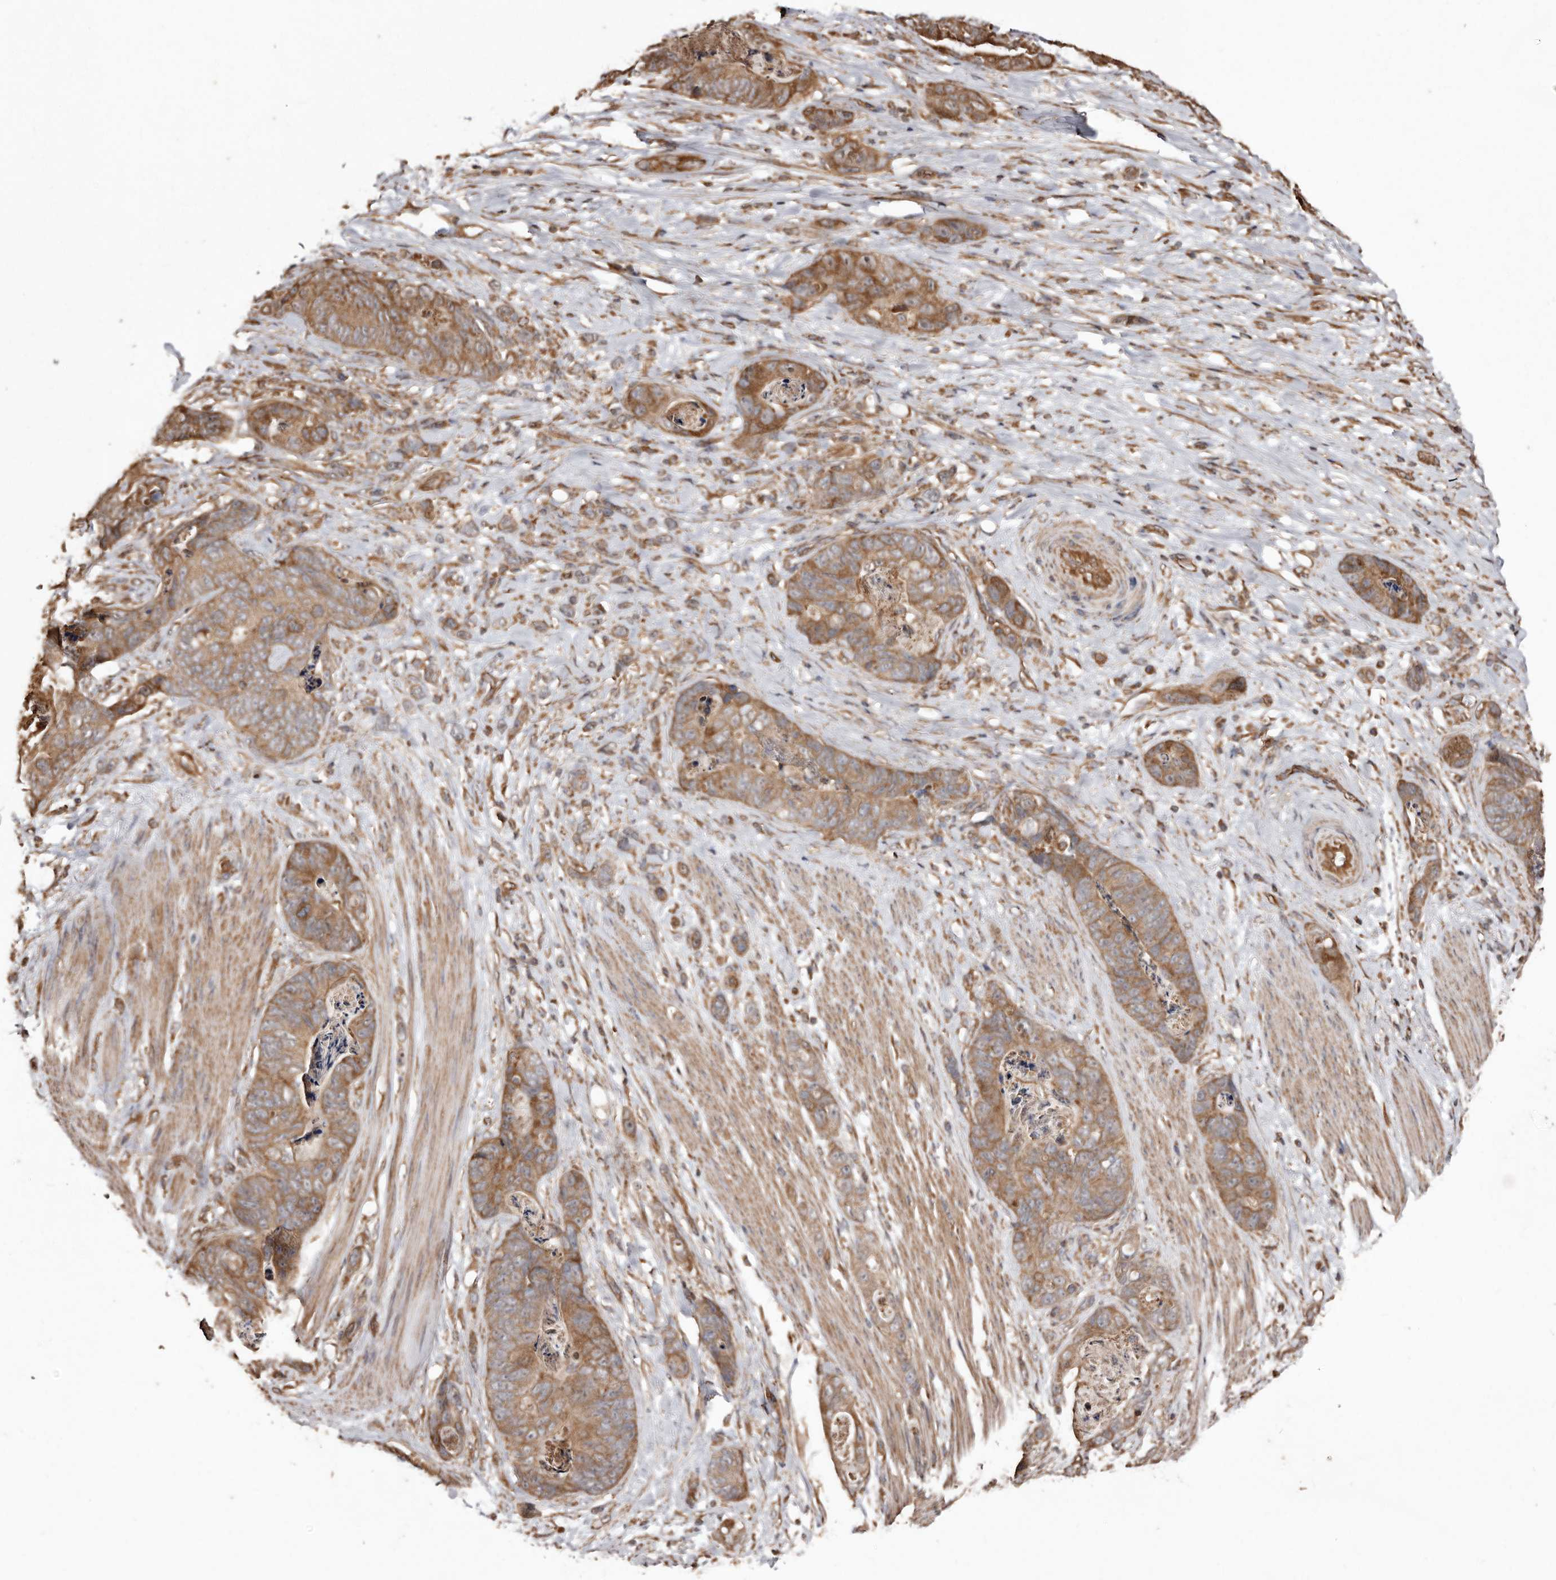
{"staining": {"intensity": "moderate", "quantity": ">75%", "location": "cytoplasmic/membranous"}, "tissue": "stomach cancer", "cell_type": "Tumor cells", "image_type": "cancer", "snomed": [{"axis": "morphology", "description": "Normal tissue, NOS"}, {"axis": "morphology", "description": "Adenocarcinoma, NOS"}, {"axis": "topography", "description": "Stomach"}], "caption": "High-power microscopy captured an immunohistochemistry (IHC) micrograph of stomach cancer (adenocarcinoma), revealing moderate cytoplasmic/membranous expression in approximately >75% of tumor cells.", "gene": "MACC1", "patient": {"sex": "female", "age": 89}}